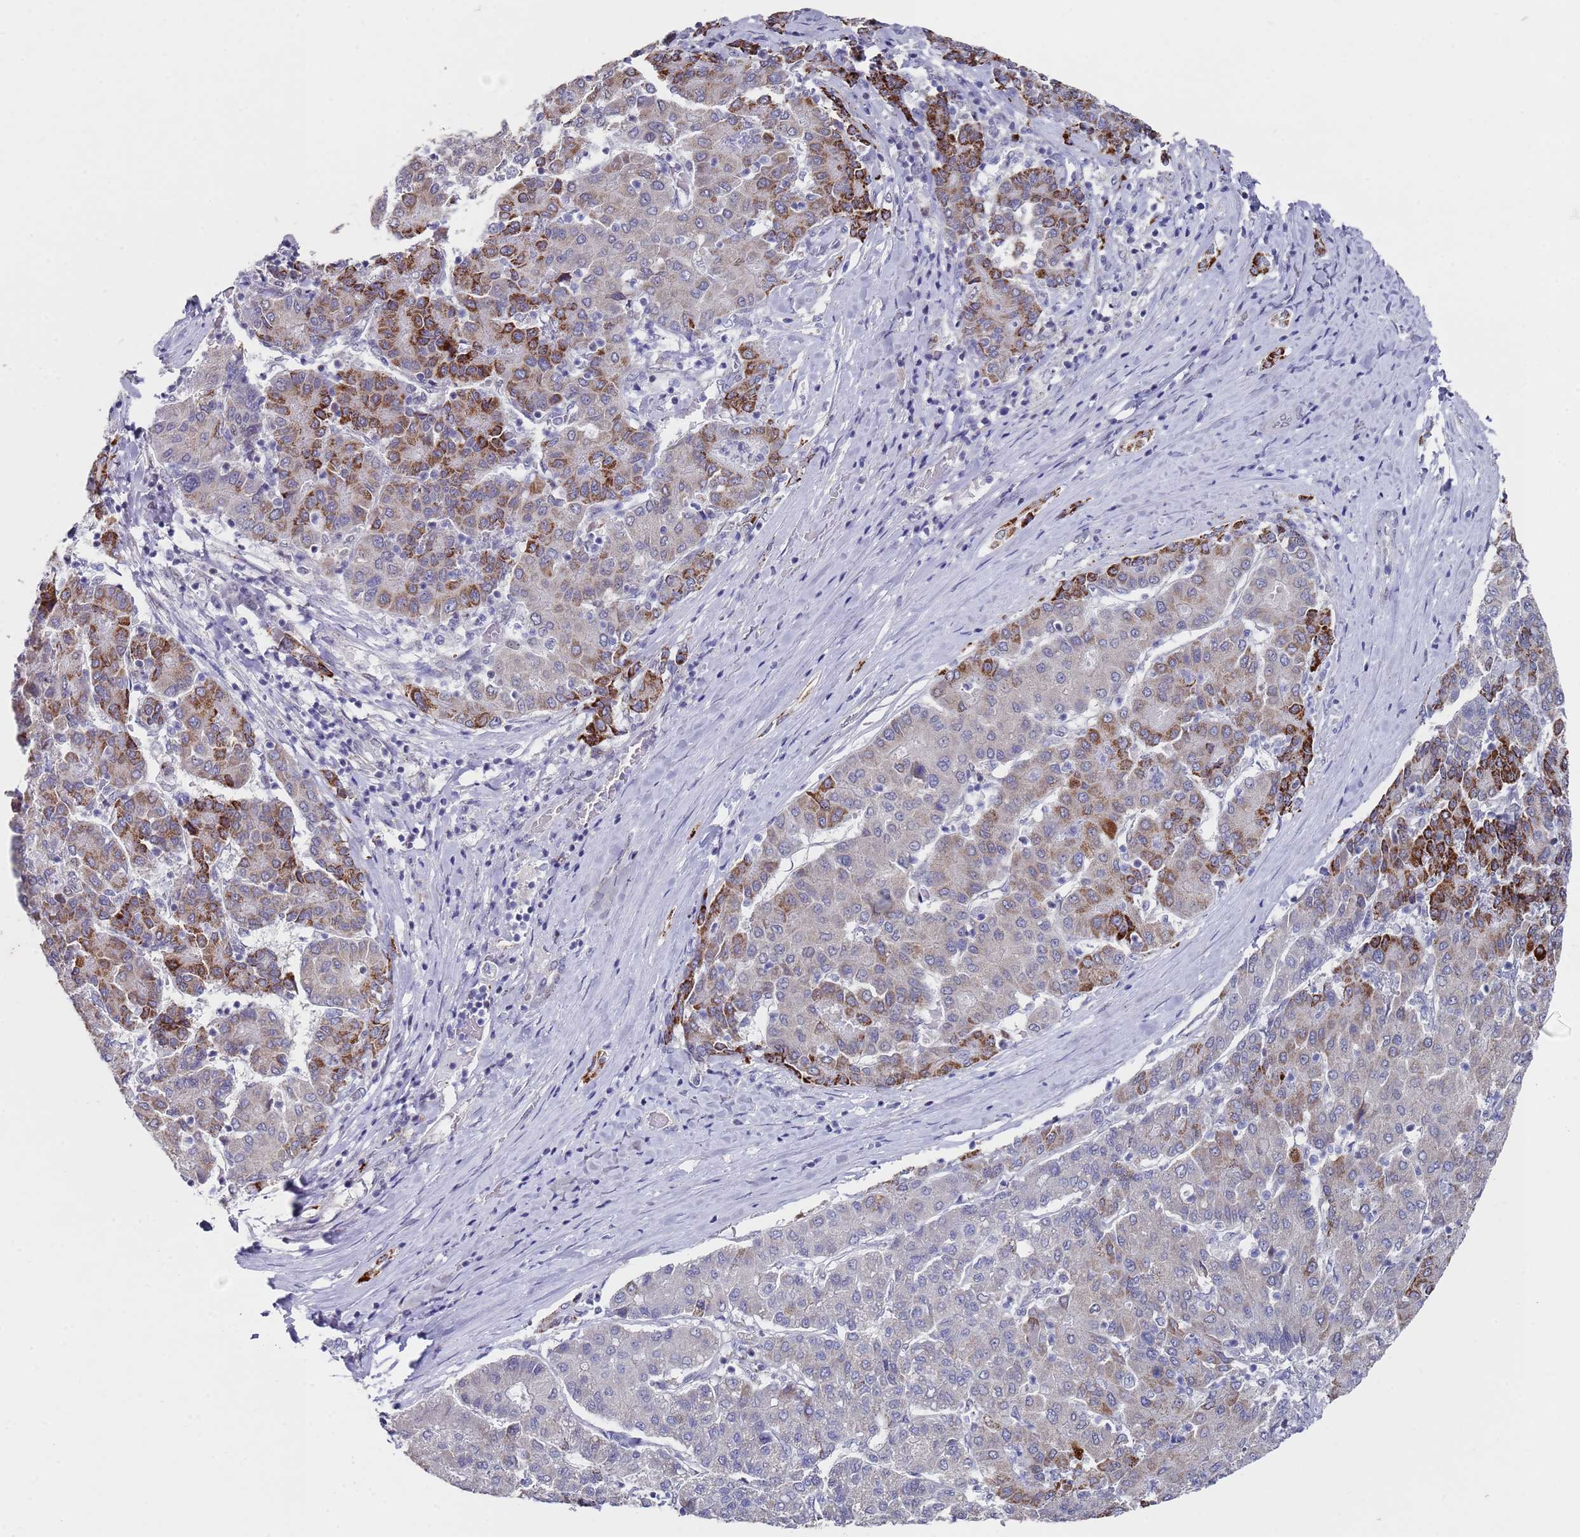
{"staining": {"intensity": "strong", "quantity": "<25%", "location": "cytoplasmic/membranous"}, "tissue": "liver cancer", "cell_type": "Tumor cells", "image_type": "cancer", "snomed": [{"axis": "morphology", "description": "Carcinoma, Hepatocellular, NOS"}, {"axis": "topography", "description": "Liver"}], "caption": "Immunohistochemistry (DAB) staining of liver hepatocellular carcinoma demonstrates strong cytoplasmic/membranous protein expression in about <25% of tumor cells. Nuclei are stained in blue.", "gene": "COPS6", "patient": {"sex": "male", "age": 65}}